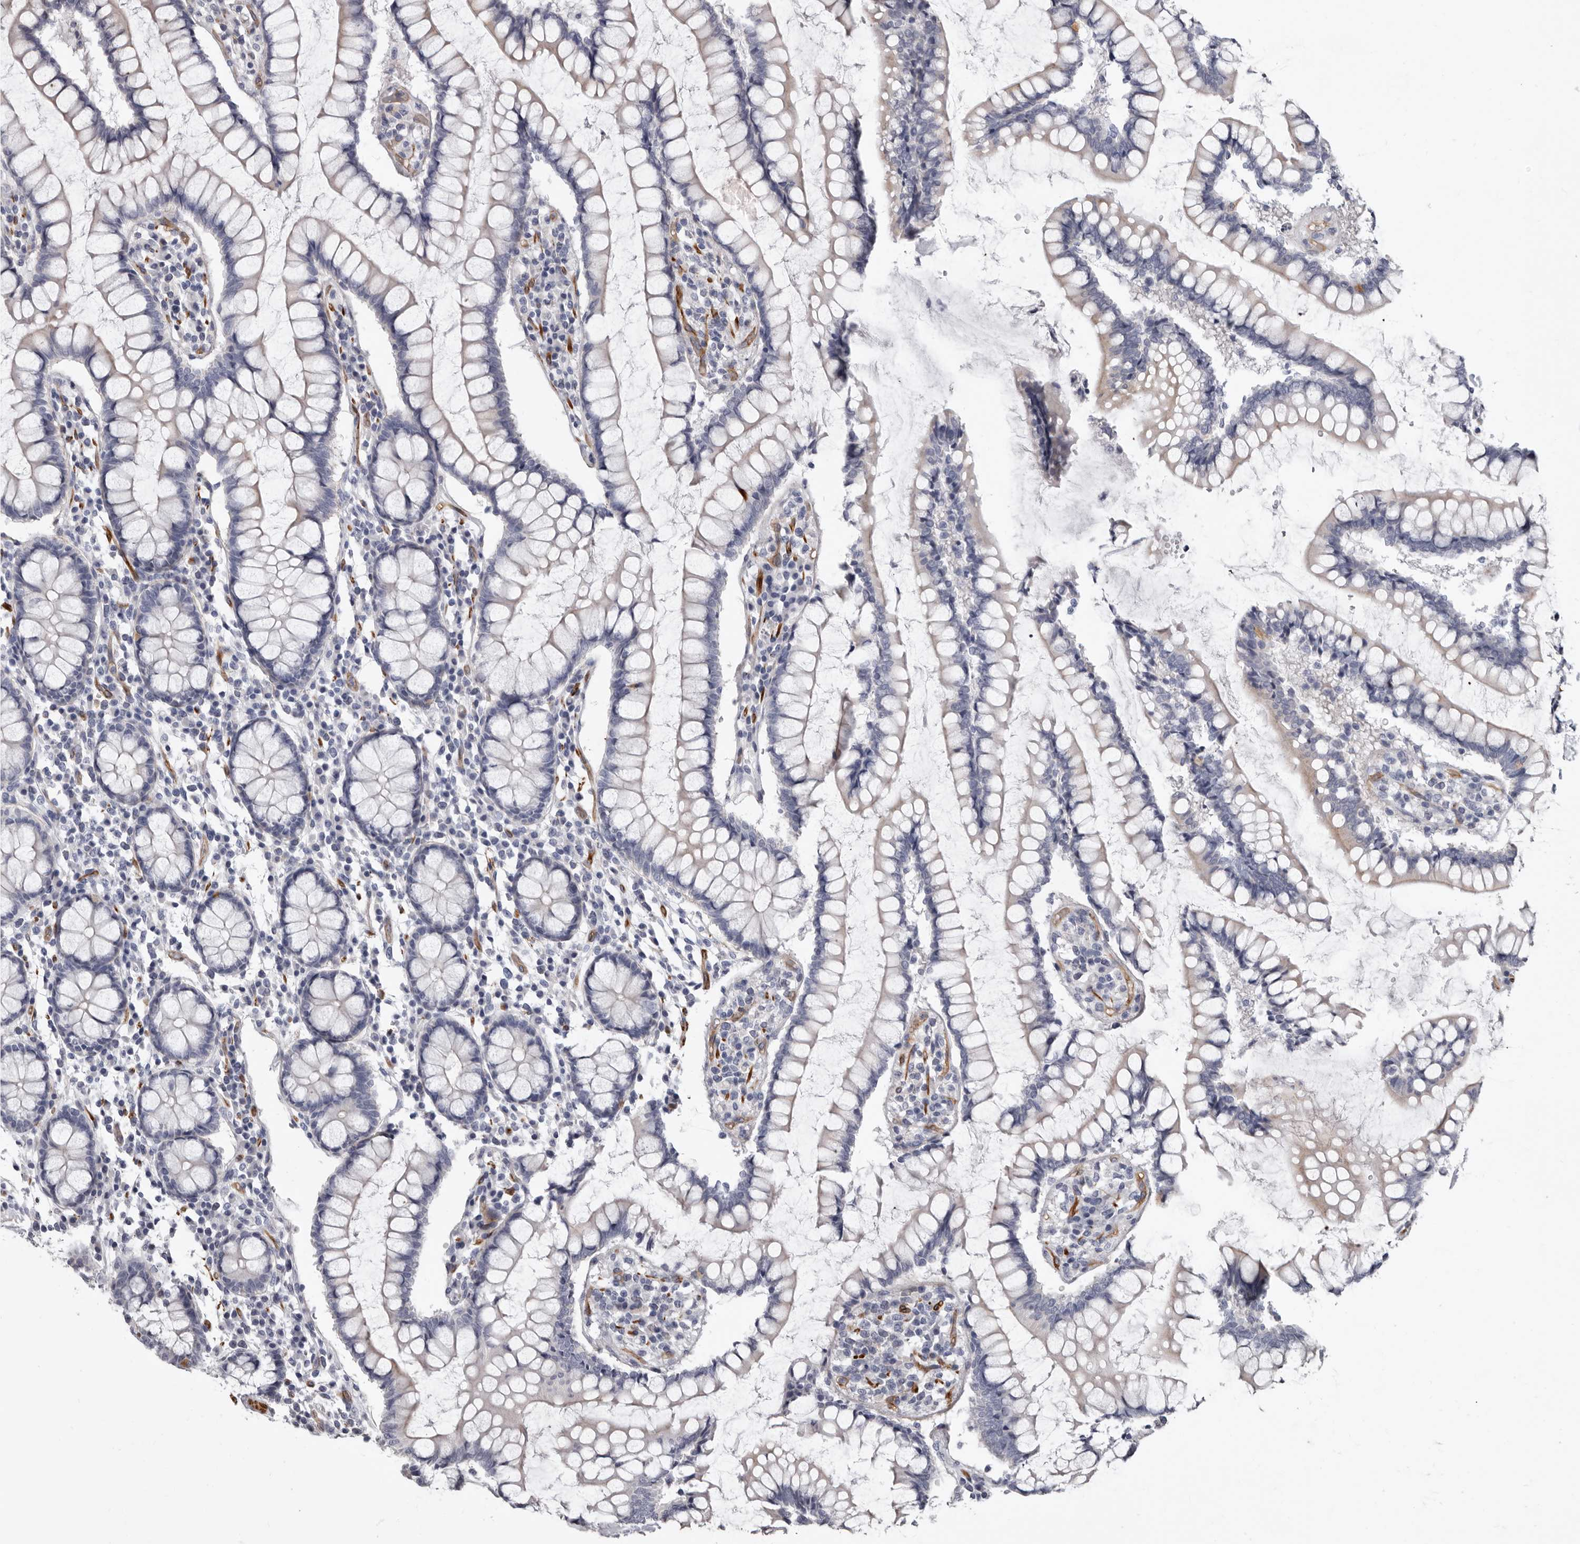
{"staining": {"intensity": "moderate", "quantity": "<25%", "location": "cytoplasmic/membranous"}, "tissue": "colon", "cell_type": "Endothelial cells", "image_type": "normal", "snomed": [{"axis": "morphology", "description": "Normal tissue, NOS"}, {"axis": "topography", "description": "Colon"}], "caption": "Protein positivity by immunohistochemistry displays moderate cytoplasmic/membranous positivity in about <25% of endothelial cells in unremarkable colon.", "gene": "ADGRL4", "patient": {"sex": "female", "age": 79}}